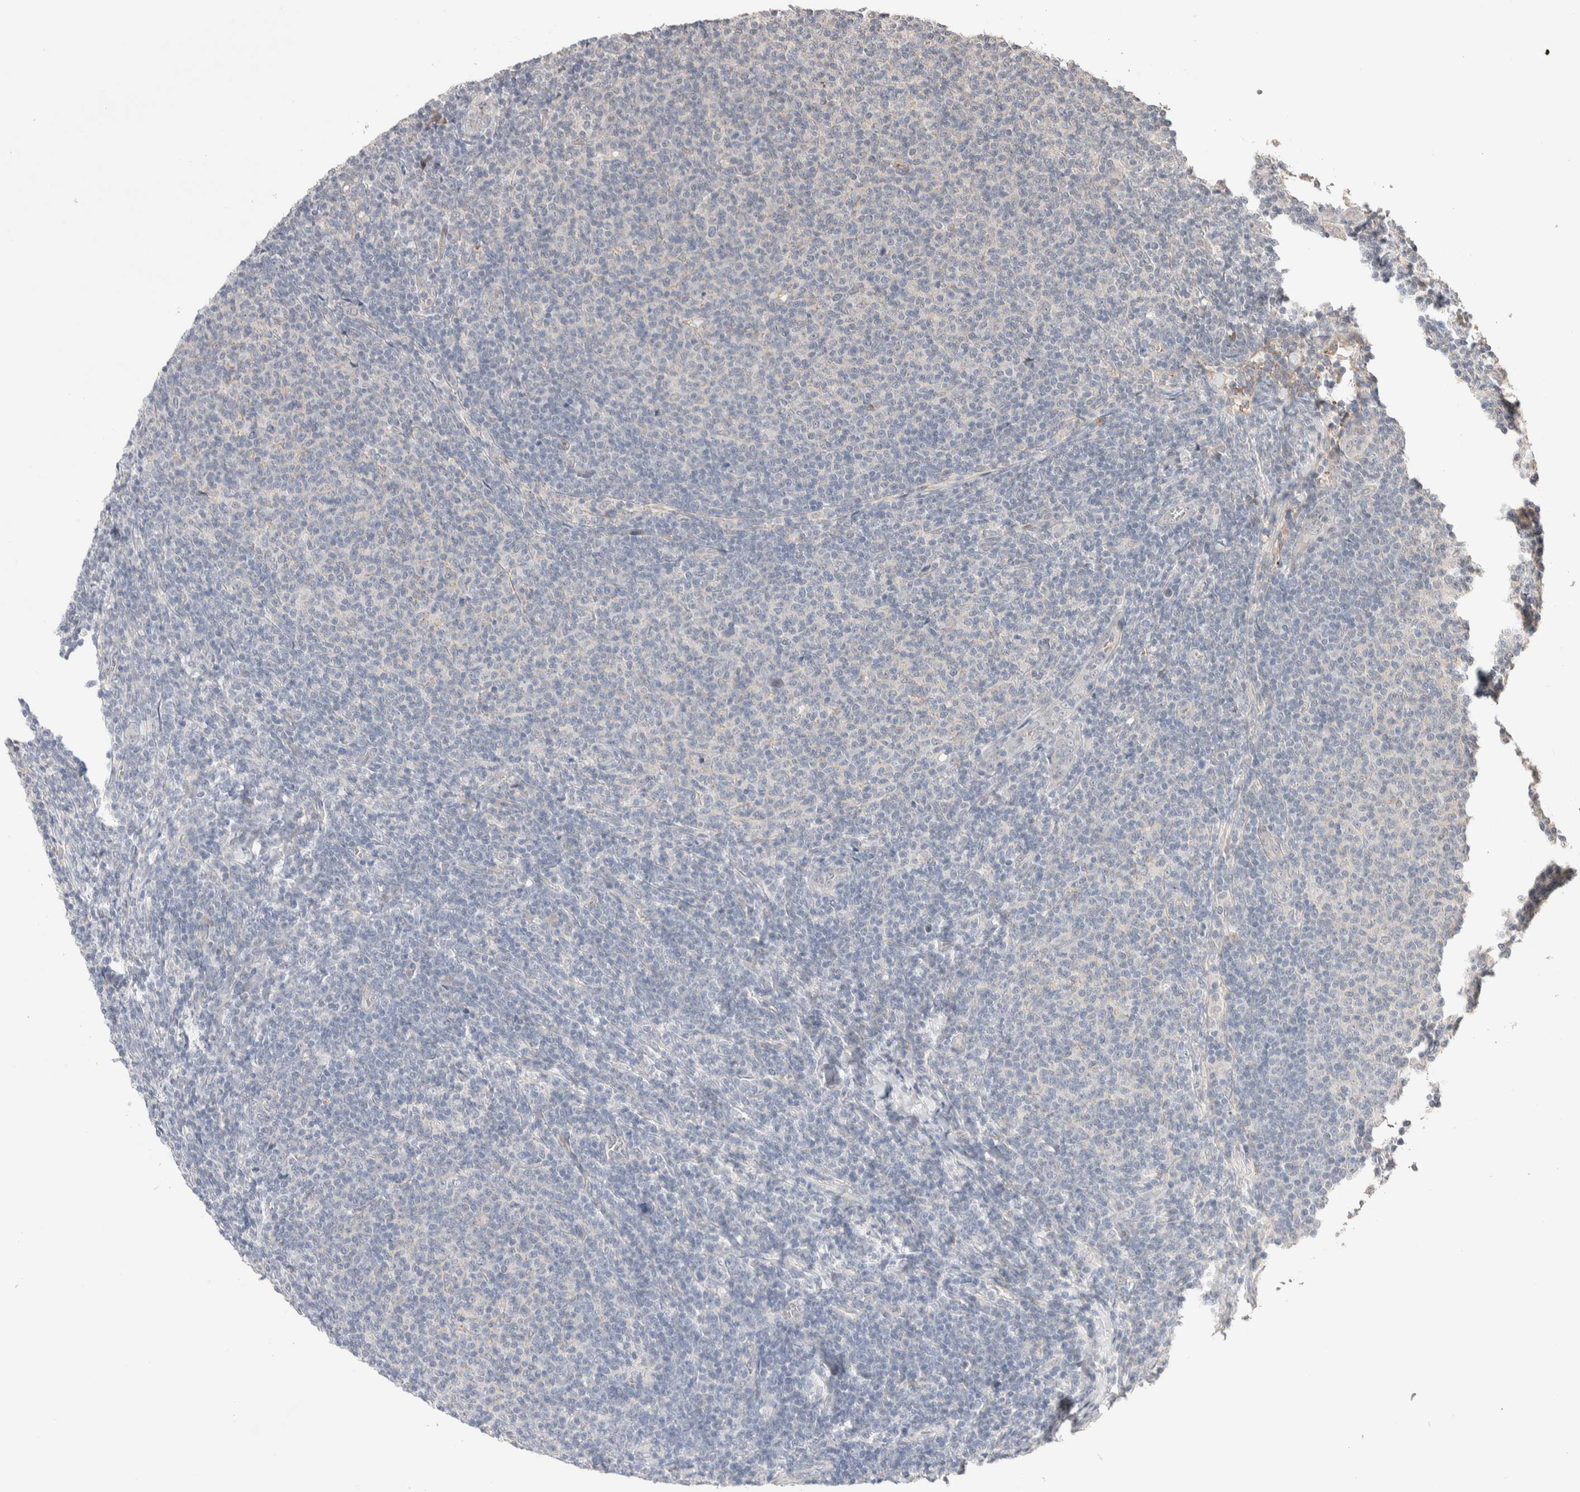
{"staining": {"intensity": "negative", "quantity": "none", "location": "none"}, "tissue": "lymphoma", "cell_type": "Tumor cells", "image_type": "cancer", "snomed": [{"axis": "morphology", "description": "Malignant lymphoma, non-Hodgkin's type, Low grade"}, {"axis": "topography", "description": "Lymph node"}], "caption": "Tumor cells are negative for protein expression in human low-grade malignant lymphoma, non-Hodgkin's type.", "gene": "CASK", "patient": {"sex": "male", "age": 66}}